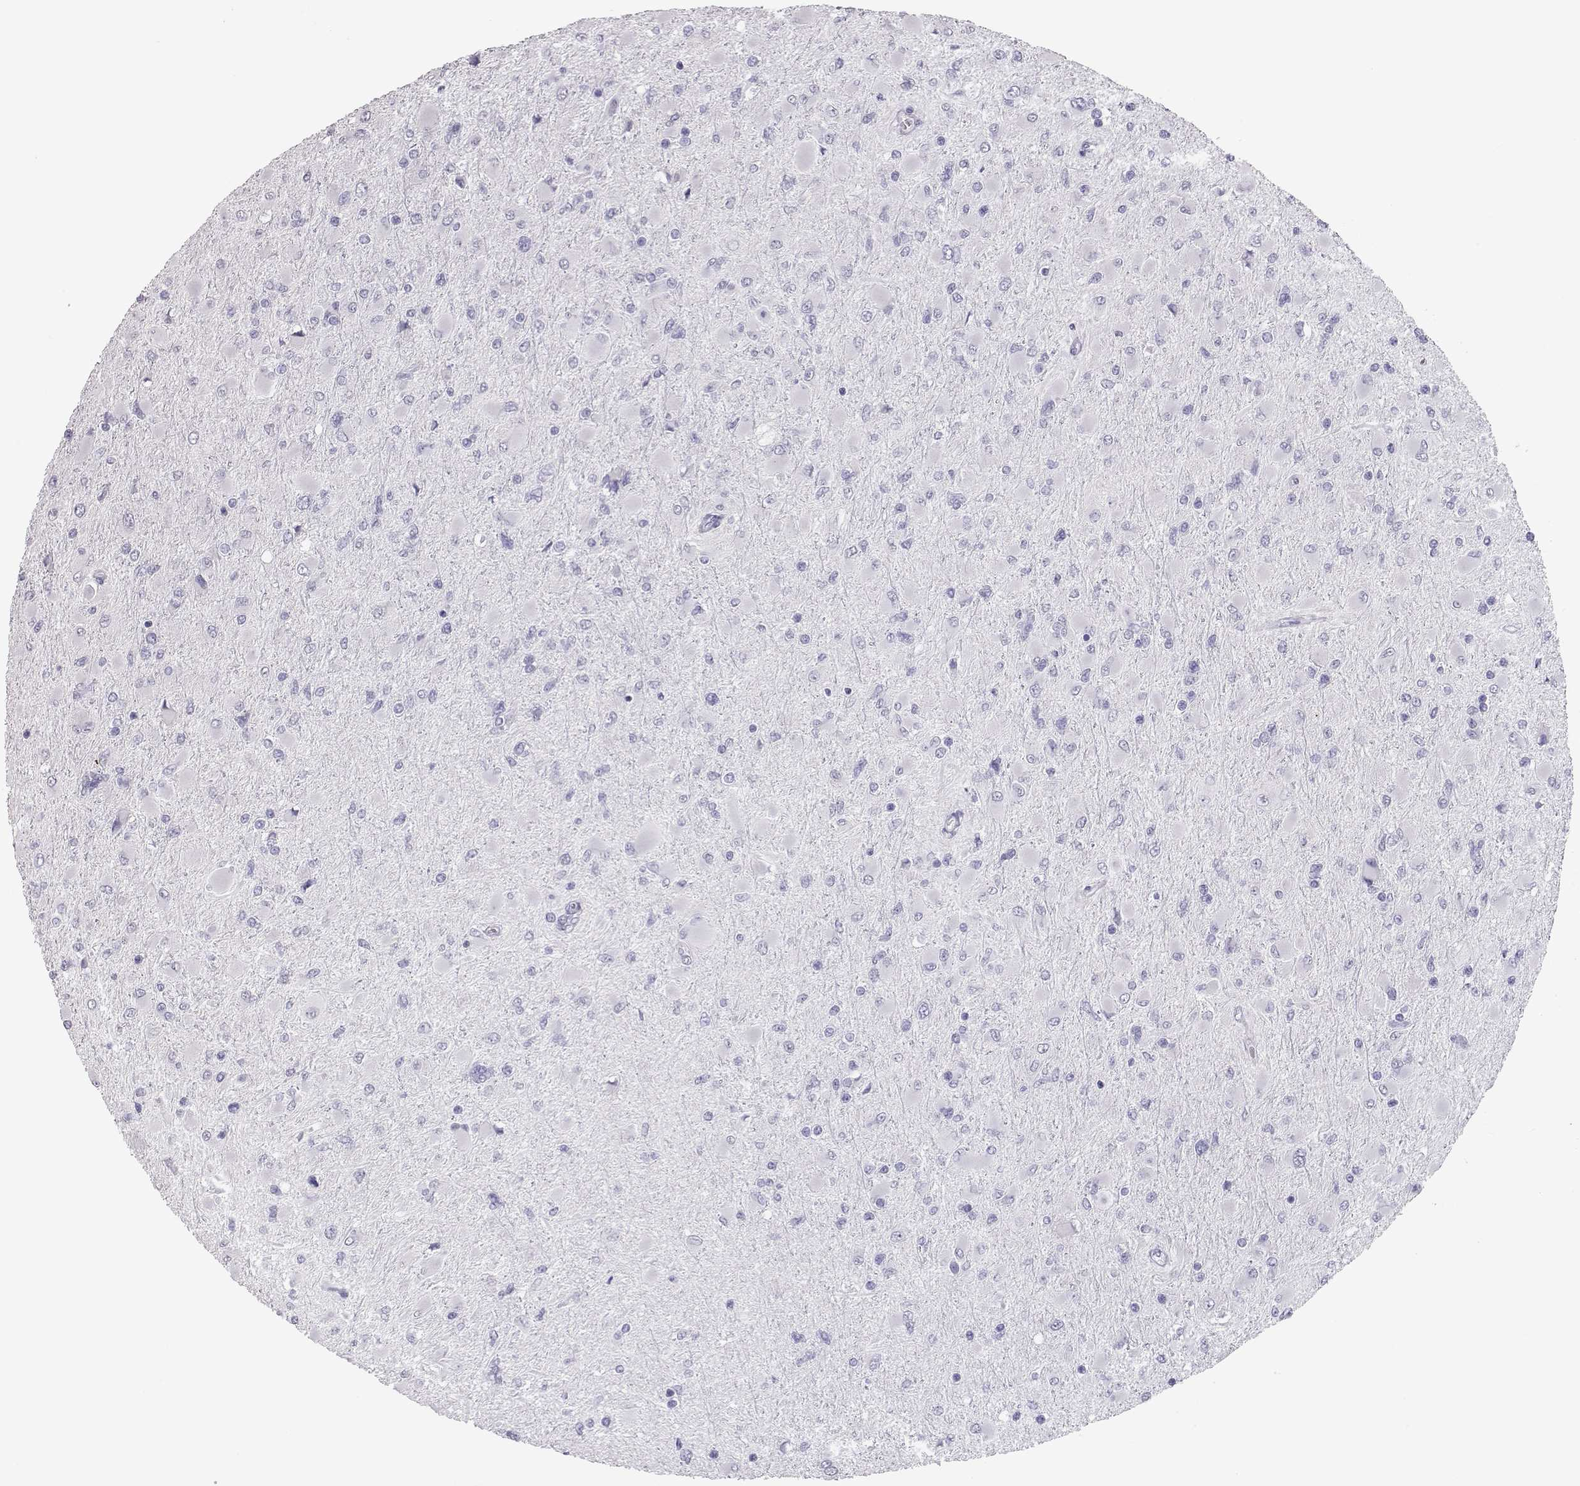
{"staining": {"intensity": "negative", "quantity": "none", "location": "none"}, "tissue": "glioma", "cell_type": "Tumor cells", "image_type": "cancer", "snomed": [{"axis": "morphology", "description": "Glioma, malignant, High grade"}, {"axis": "topography", "description": "Cerebral cortex"}], "caption": "This is a photomicrograph of IHC staining of glioma, which shows no expression in tumor cells.", "gene": "PMCH", "patient": {"sex": "female", "age": 36}}